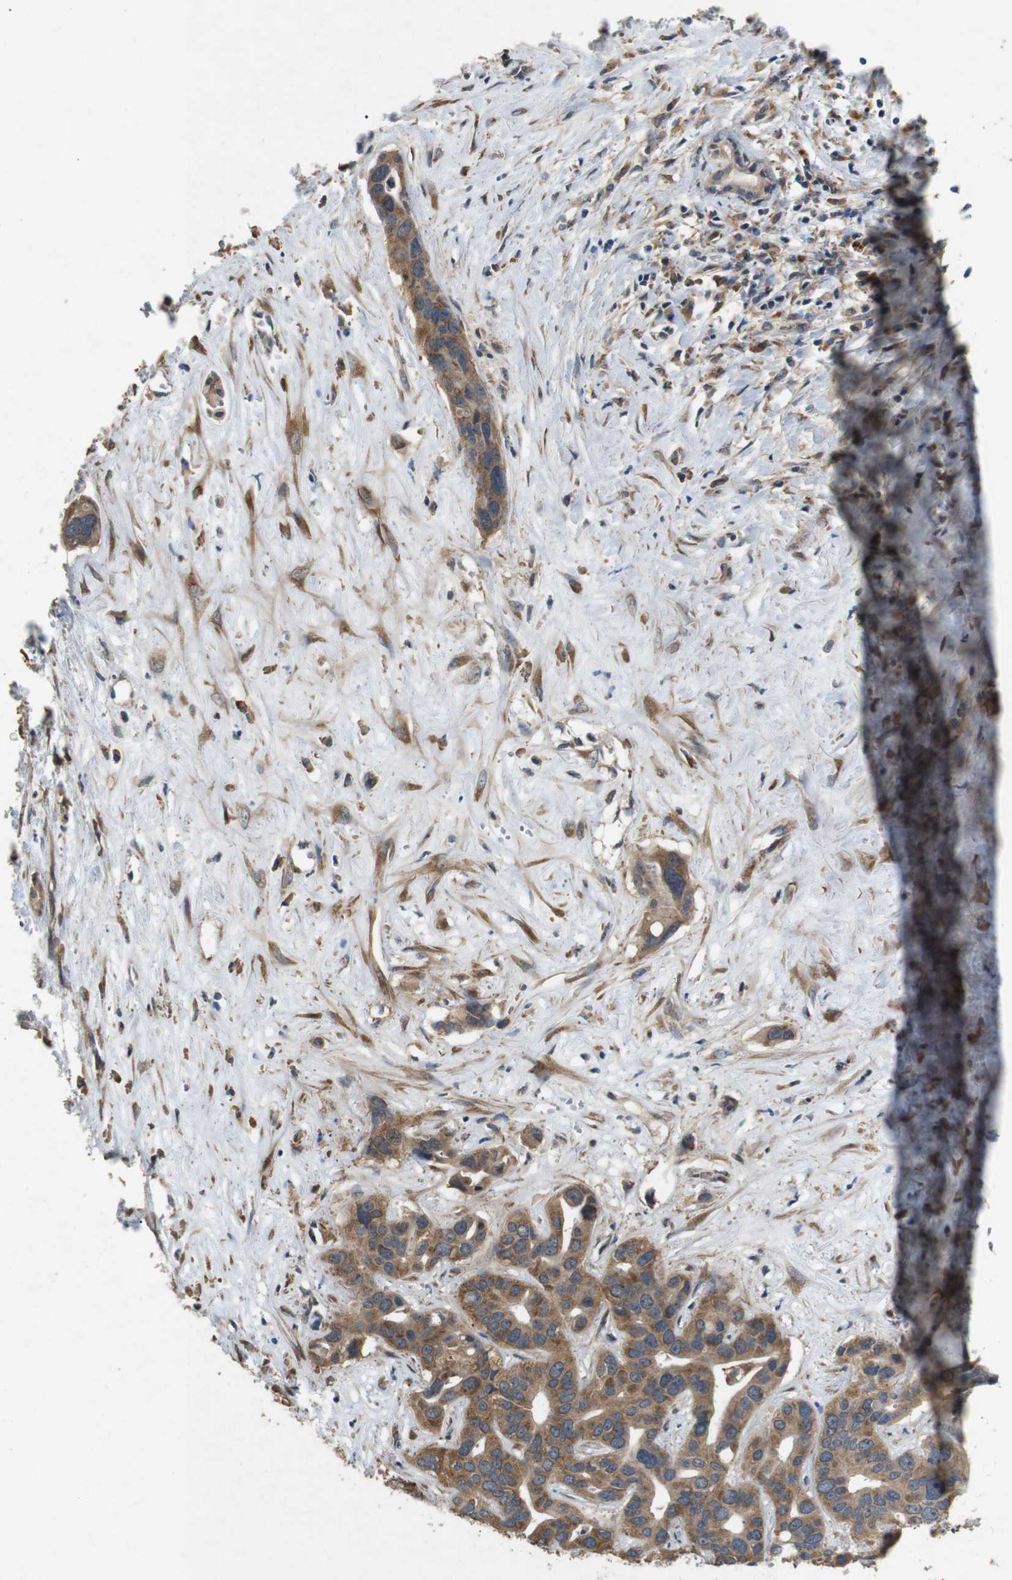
{"staining": {"intensity": "moderate", "quantity": ">75%", "location": "cytoplasmic/membranous"}, "tissue": "liver cancer", "cell_type": "Tumor cells", "image_type": "cancer", "snomed": [{"axis": "morphology", "description": "Cholangiocarcinoma"}, {"axis": "topography", "description": "Liver"}], "caption": "Protein staining of cholangiocarcinoma (liver) tissue shows moderate cytoplasmic/membranous staining in about >75% of tumor cells. The protein of interest is shown in brown color, while the nuclei are stained blue.", "gene": "BNIP3", "patient": {"sex": "female", "age": 65}}